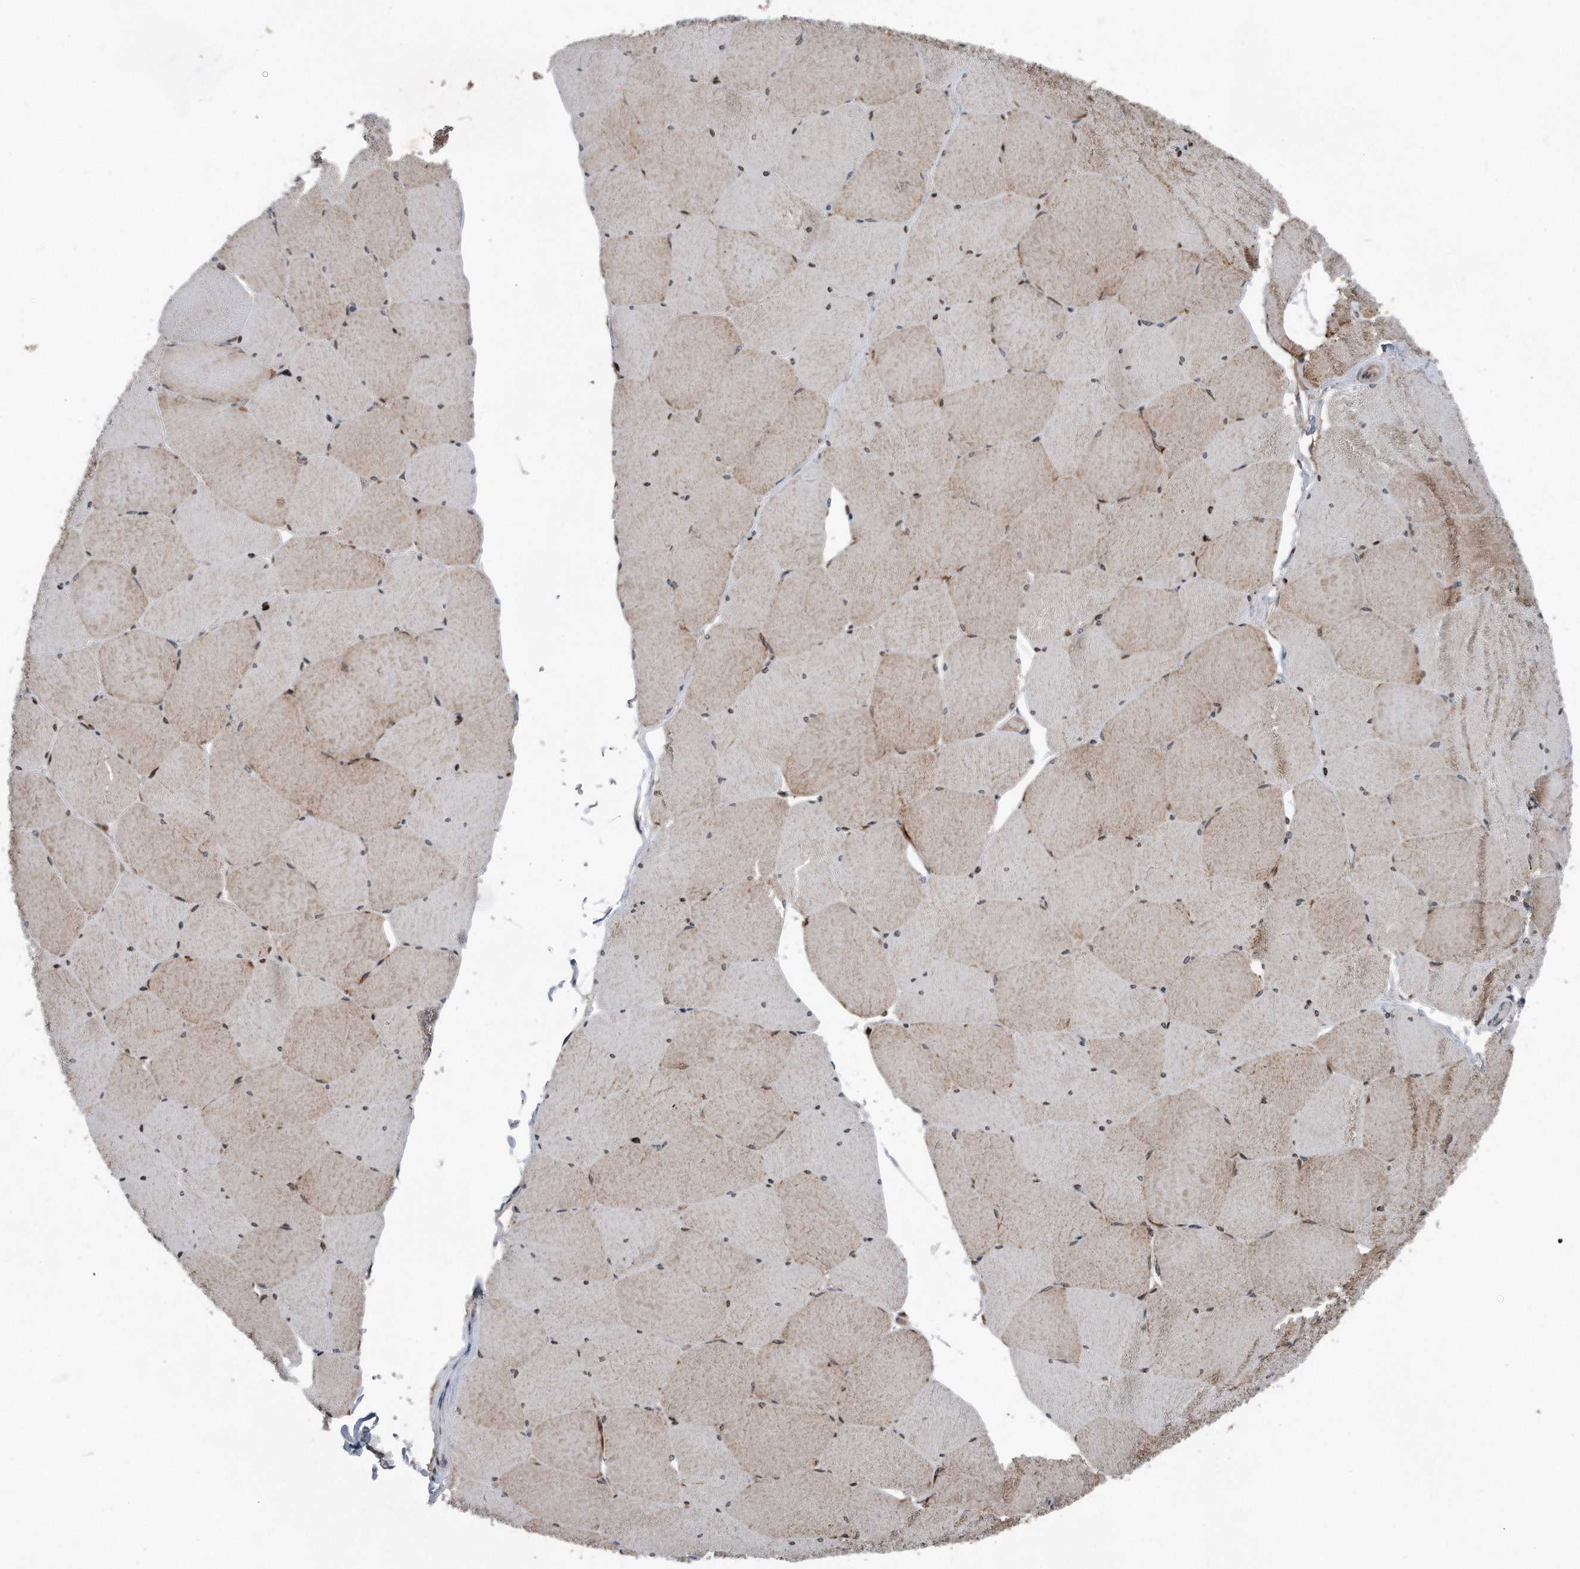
{"staining": {"intensity": "moderate", "quantity": "25%-75%", "location": "cytoplasmic/membranous"}, "tissue": "skeletal muscle", "cell_type": "Myocytes", "image_type": "normal", "snomed": [{"axis": "morphology", "description": "Normal tissue, NOS"}, {"axis": "topography", "description": "Skeletal muscle"}, {"axis": "topography", "description": "Head-Neck"}], "caption": "Brown immunohistochemical staining in normal skeletal muscle demonstrates moderate cytoplasmic/membranous expression in approximately 25%-75% of myocytes. The protein of interest is stained brown, and the nuclei are stained in blue (DAB (3,3'-diaminobenzidine) IHC with brightfield microscopy, high magnification).", "gene": "DST", "patient": {"sex": "male", "age": 66}}